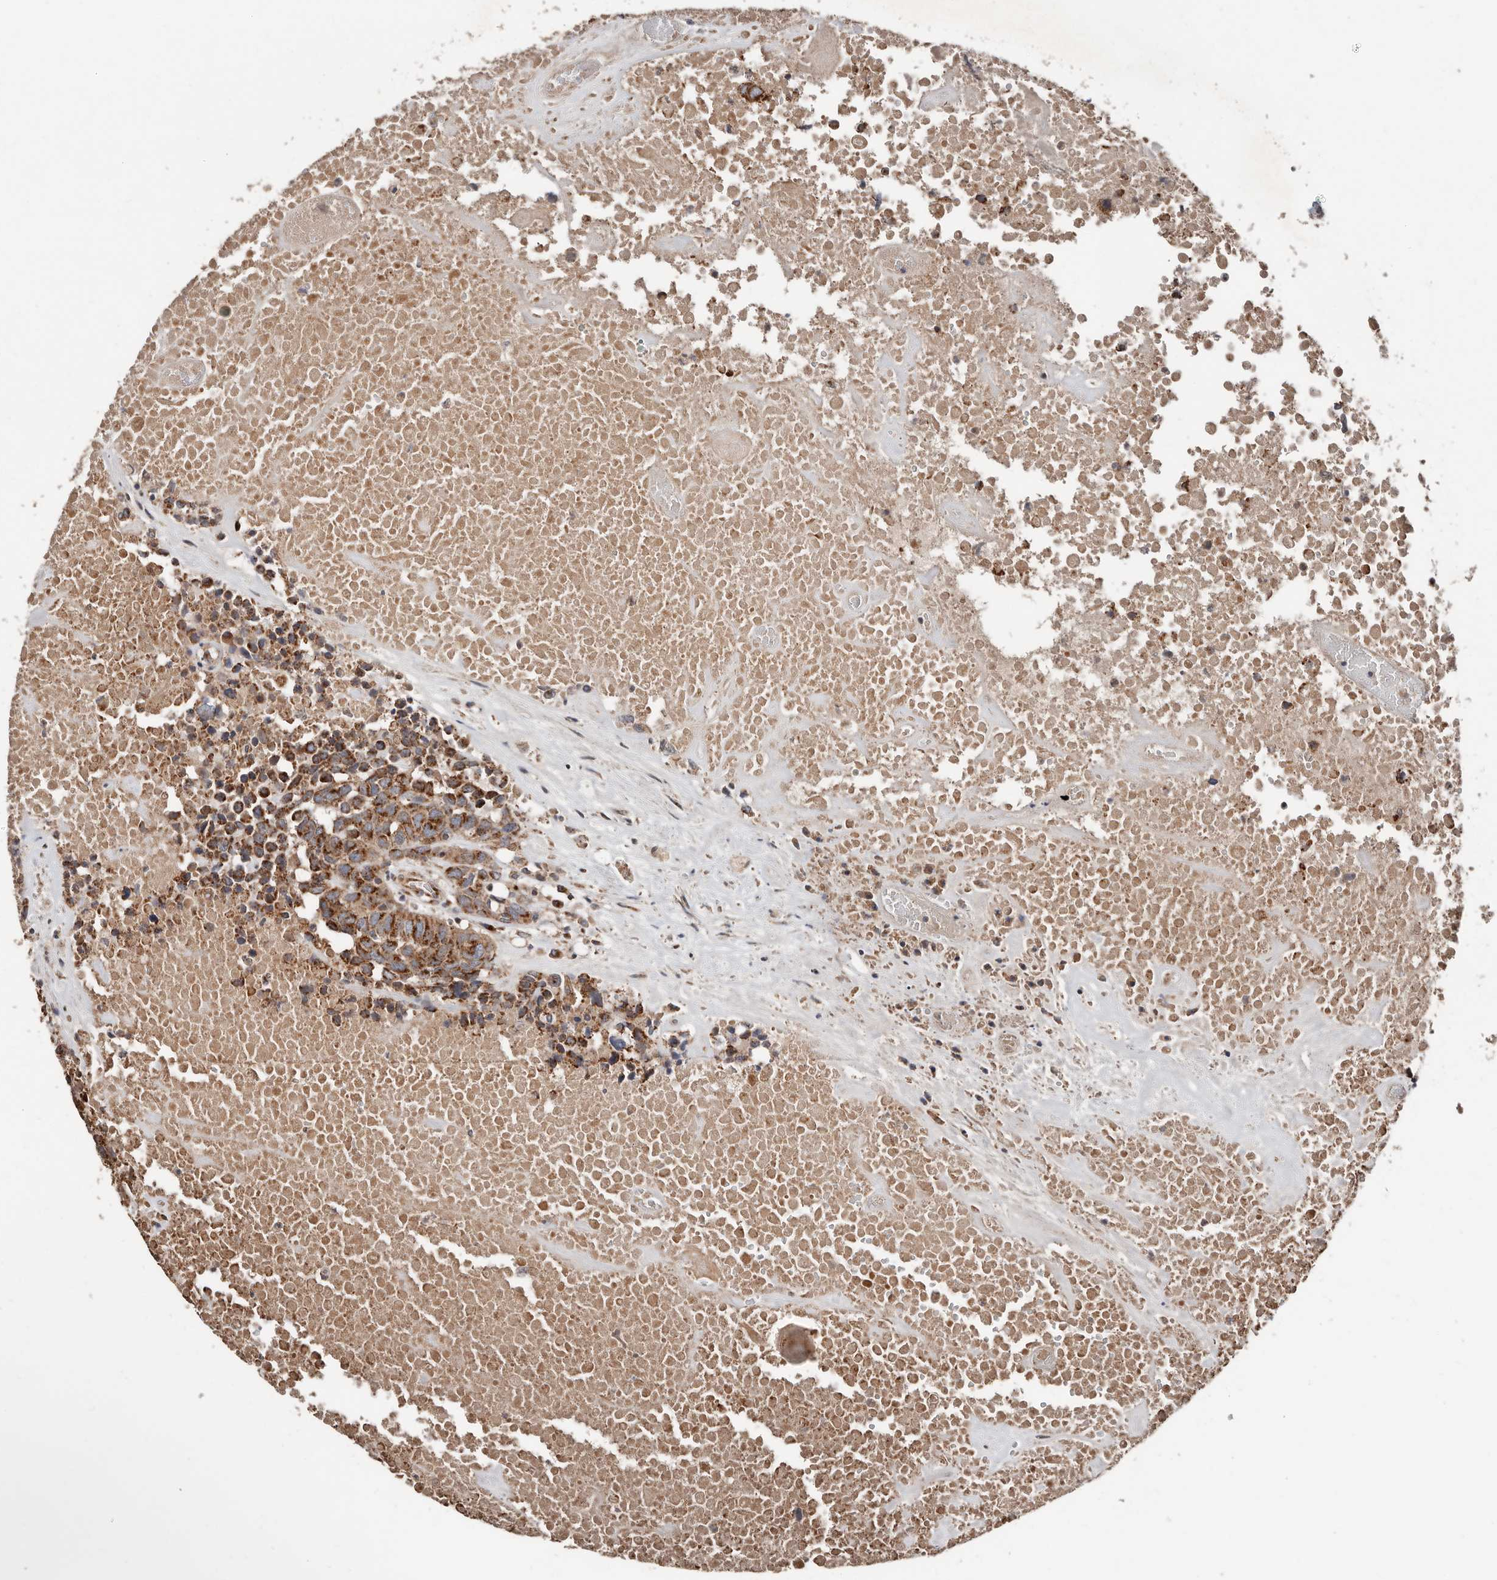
{"staining": {"intensity": "strong", "quantity": ">75%", "location": "cytoplasmic/membranous"}, "tissue": "head and neck cancer", "cell_type": "Tumor cells", "image_type": "cancer", "snomed": [{"axis": "morphology", "description": "Squamous cell carcinoma, NOS"}, {"axis": "topography", "description": "Head-Neck"}], "caption": "An image of head and neck cancer (squamous cell carcinoma) stained for a protein reveals strong cytoplasmic/membranous brown staining in tumor cells. The staining was performed using DAB, with brown indicating positive protein expression. Nuclei are stained blue with hematoxylin.", "gene": "COG1", "patient": {"sex": "male", "age": 66}}